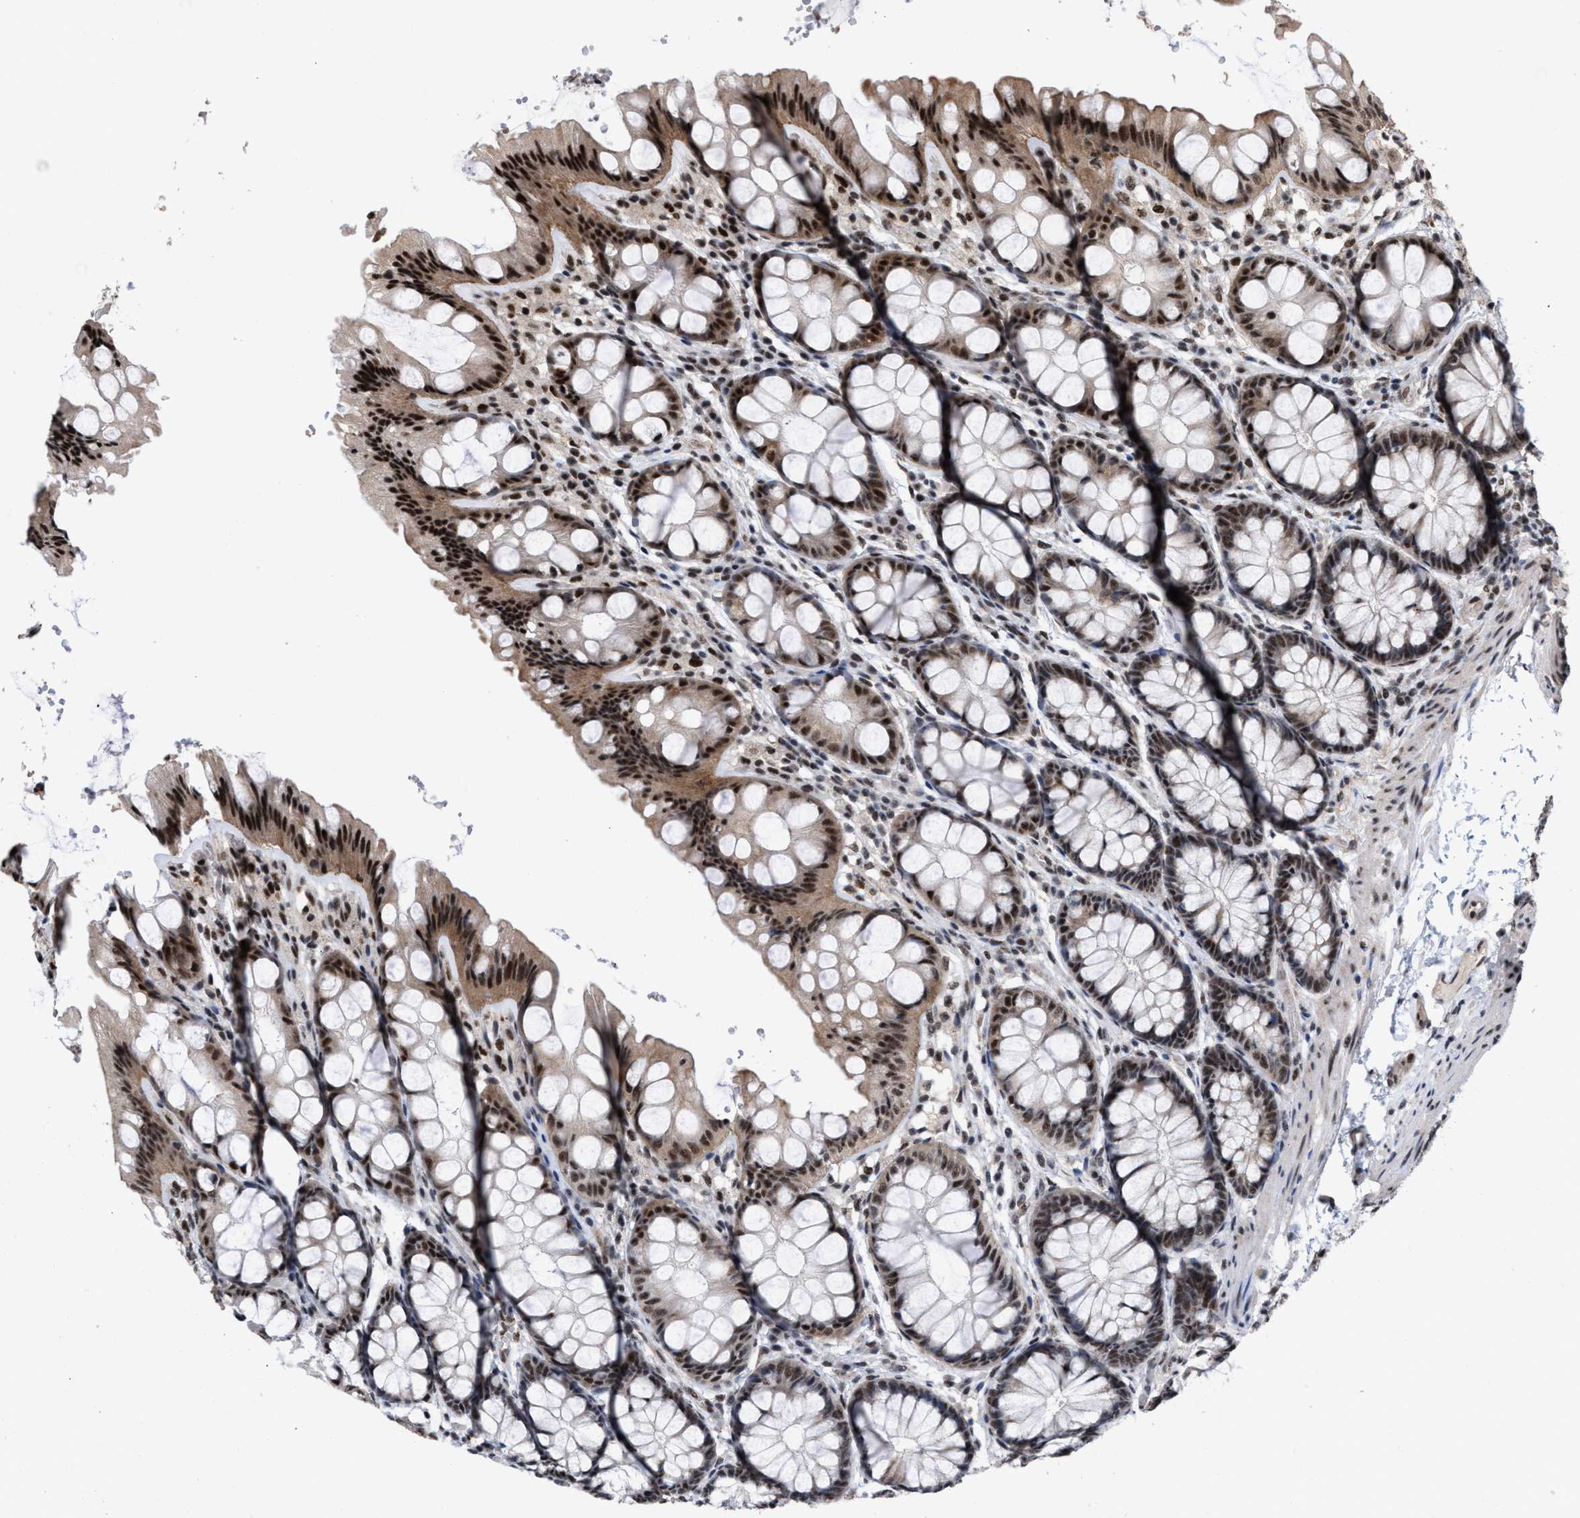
{"staining": {"intensity": "moderate", "quantity": ">75%", "location": "cytoplasmic/membranous"}, "tissue": "colon", "cell_type": "Endothelial cells", "image_type": "normal", "snomed": [{"axis": "morphology", "description": "Normal tissue, NOS"}, {"axis": "topography", "description": "Colon"}], "caption": "Immunohistochemistry histopathology image of benign human colon stained for a protein (brown), which displays medium levels of moderate cytoplasmic/membranous positivity in about >75% of endothelial cells.", "gene": "EIF4A3", "patient": {"sex": "male", "age": 47}}